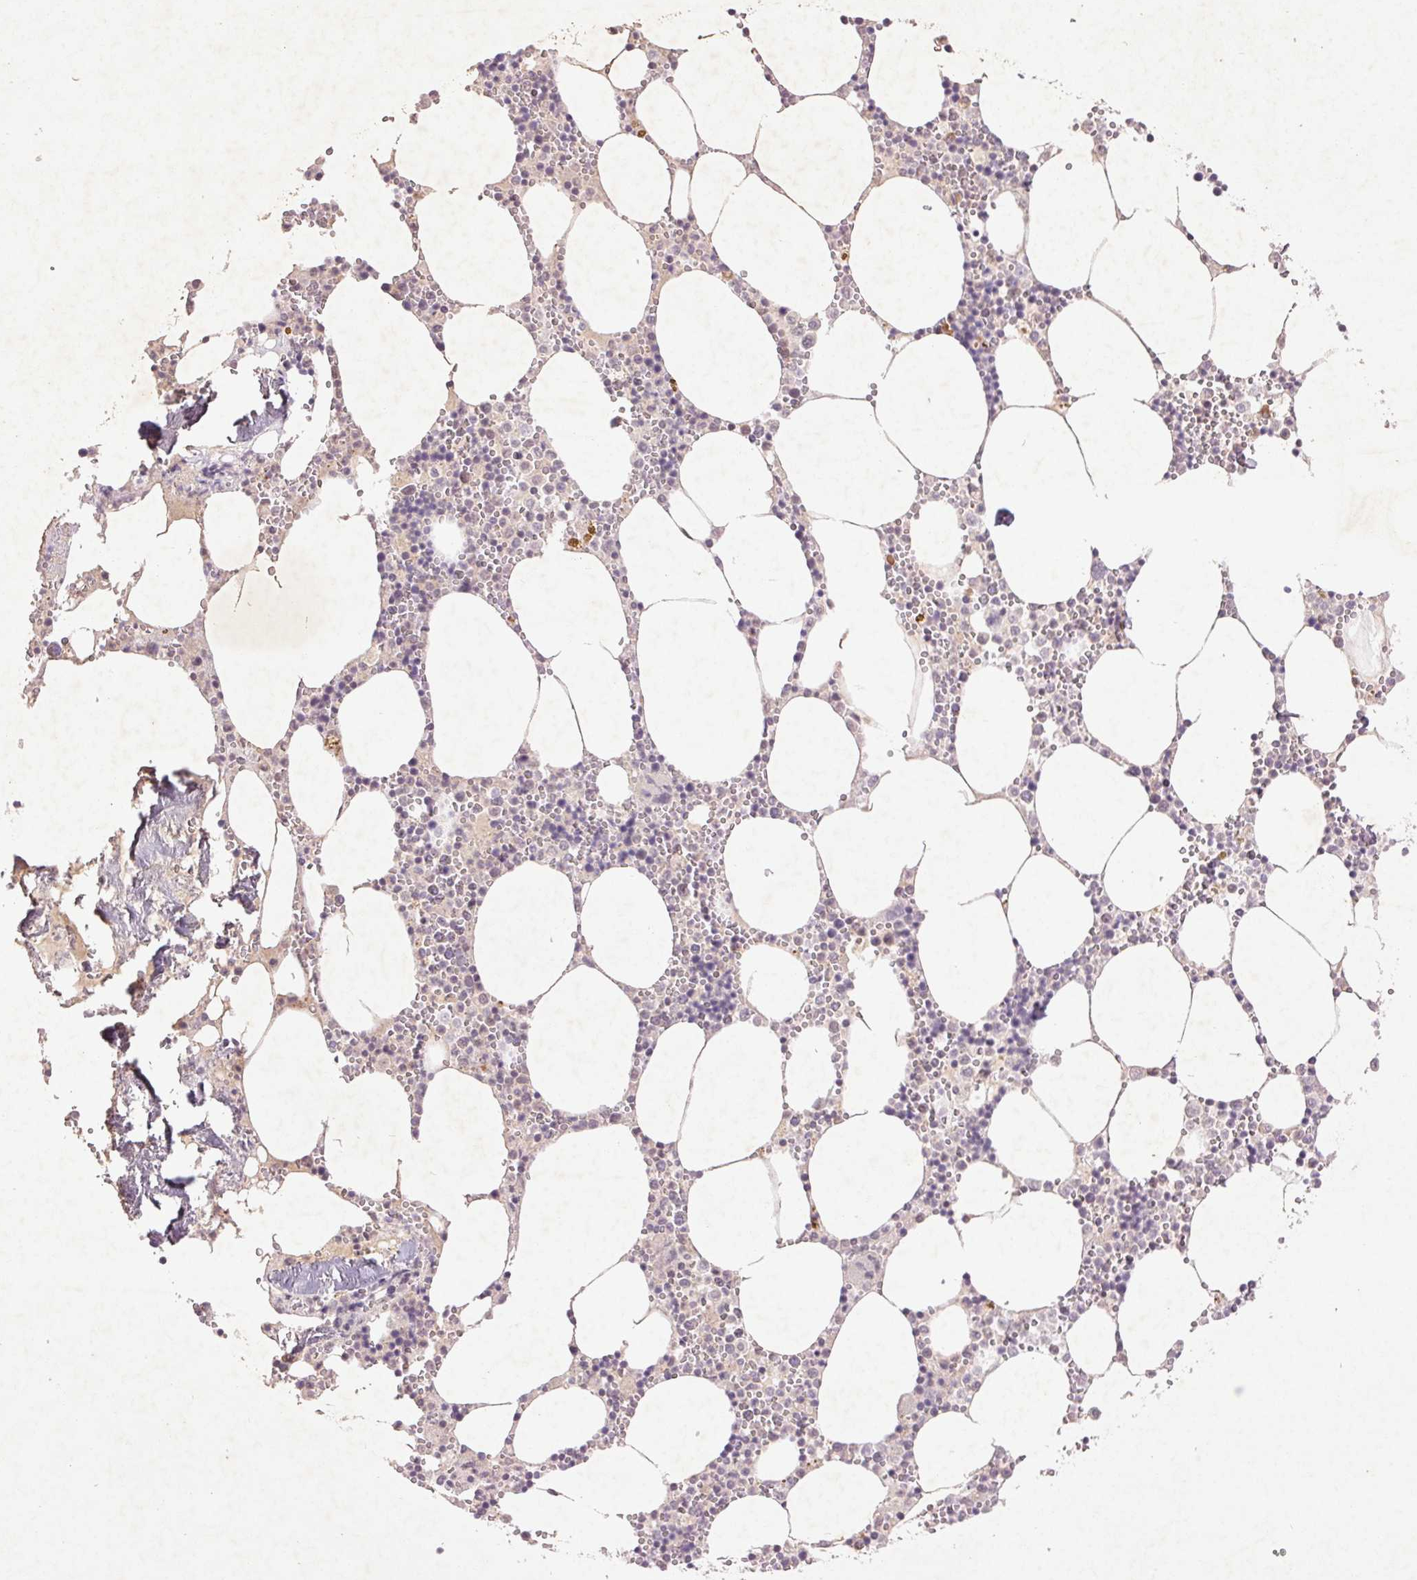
{"staining": {"intensity": "negative", "quantity": "none", "location": "none"}, "tissue": "bone marrow", "cell_type": "Hematopoietic cells", "image_type": "normal", "snomed": [{"axis": "morphology", "description": "Normal tissue, NOS"}, {"axis": "topography", "description": "Bone marrow"}], "caption": "Immunohistochemistry micrograph of normal bone marrow stained for a protein (brown), which exhibits no expression in hematopoietic cells.", "gene": "FAM168B", "patient": {"sex": "male", "age": 54}}